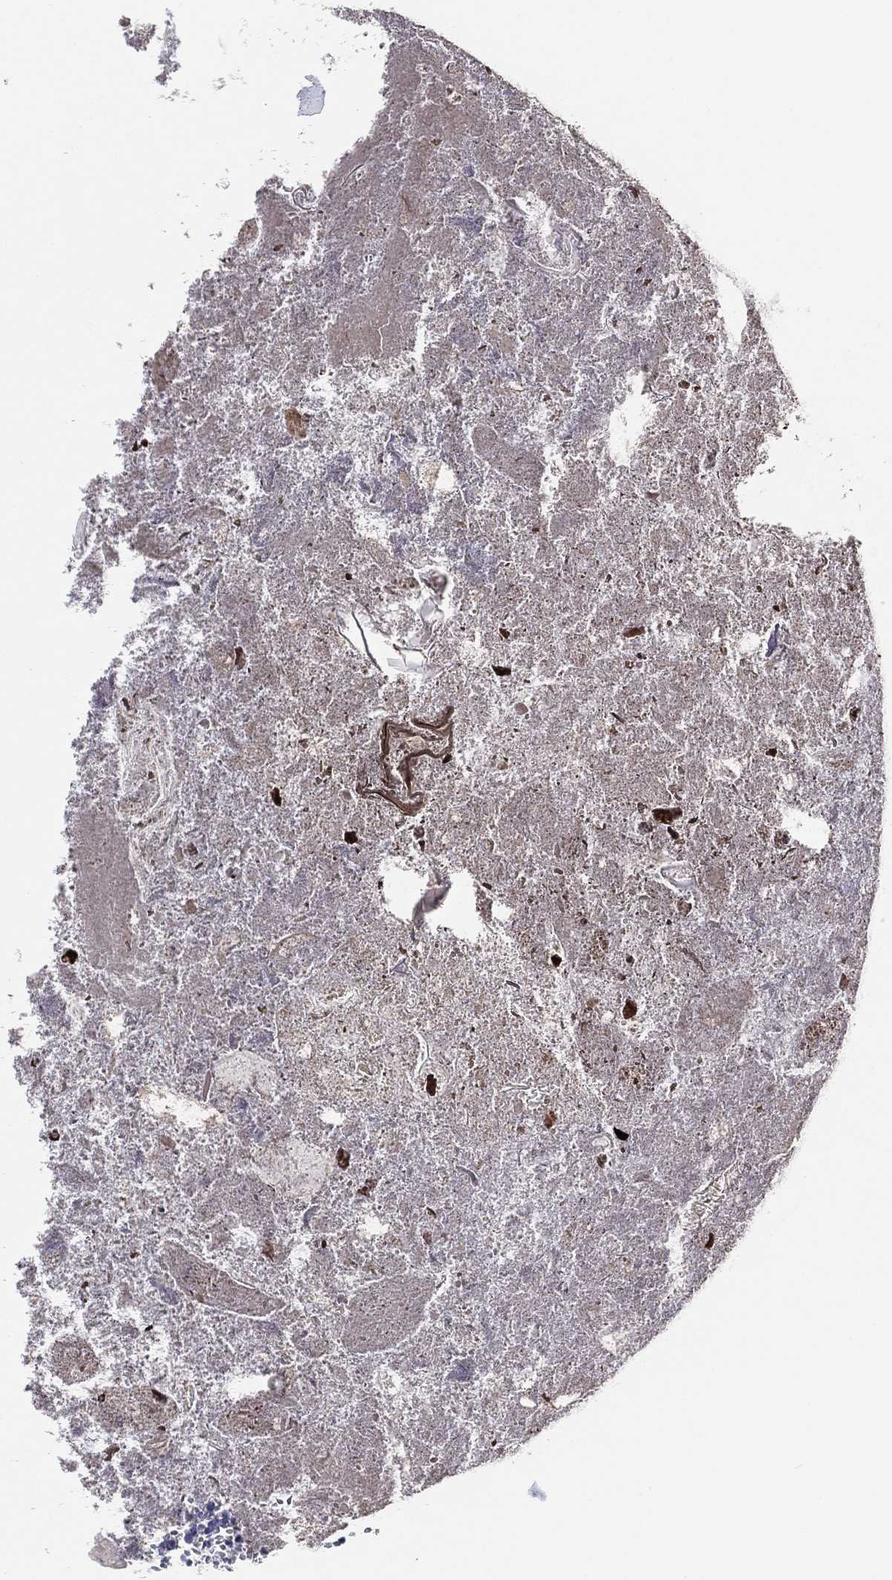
{"staining": {"intensity": "weak", "quantity": "<25%", "location": "cytoplasmic/membranous"}, "tissue": "appendix", "cell_type": "Glandular cells", "image_type": "normal", "snomed": [{"axis": "morphology", "description": "Normal tissue, NOS"}, {"axis": "topography", "description": "Appendix"}], "caption": "IHC photomicrograph of benign appendix: appendix stained with DAB exhibits no significant protein staining in glandular cells.", "gene": "HEATR4", "patient": {"sex": "female", "age": 23}}